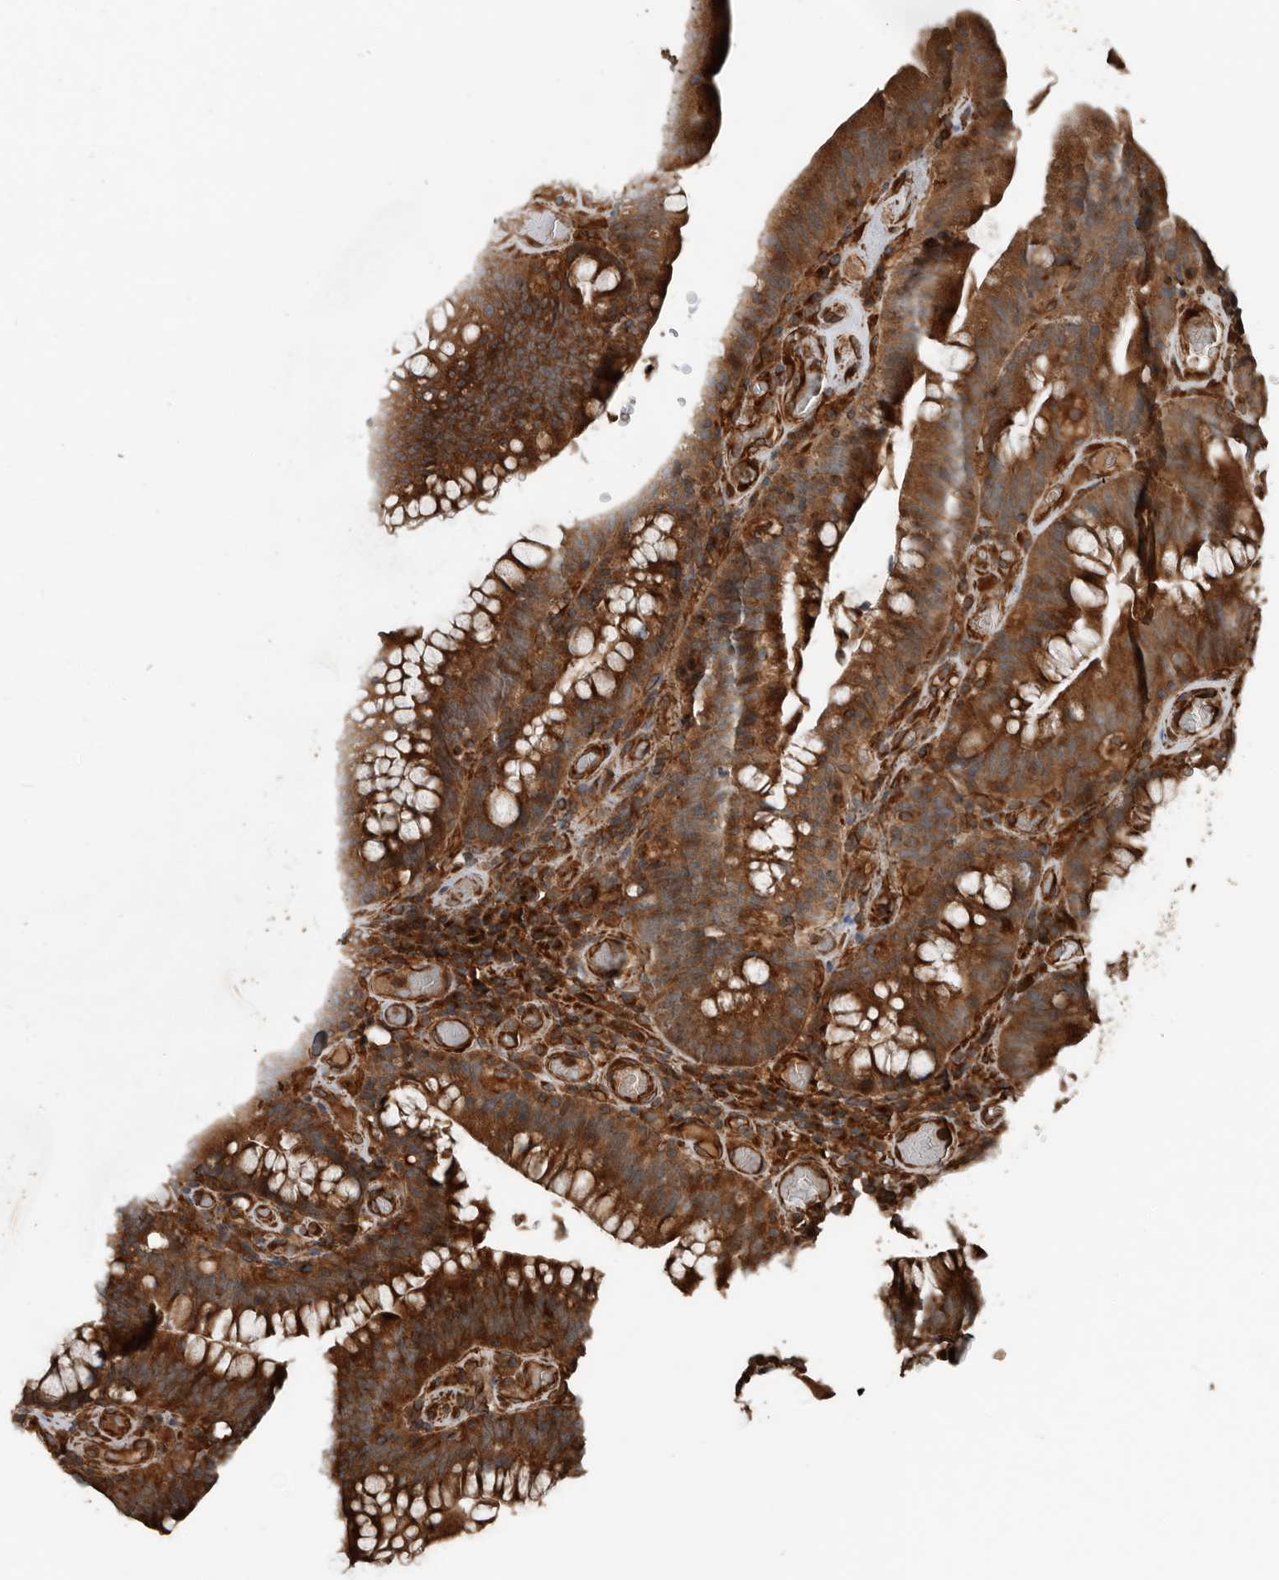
{"staining": {"intensity": "strong", "quantity": ">75%", "location": "cytoplasmic/membranous"}, "tissue": "colorectal cancer", "cell_type": "Tumor cells", "image_type": "cancer", "snomed": [{"axis": "morphology", "description": "Normal tissue, NOS"}, {"axis": "topography", "description": "Colon"}], "caption": "DAB (3,3'-diaminobenzidine) immunohistochemical staining of human colorectal cancer reveals strong cytoplasmic/membranous protein positivity in approximately >75% of tumor cells.", "gene": "YOD1", "patient": {"sex": "female", "age": 82}}